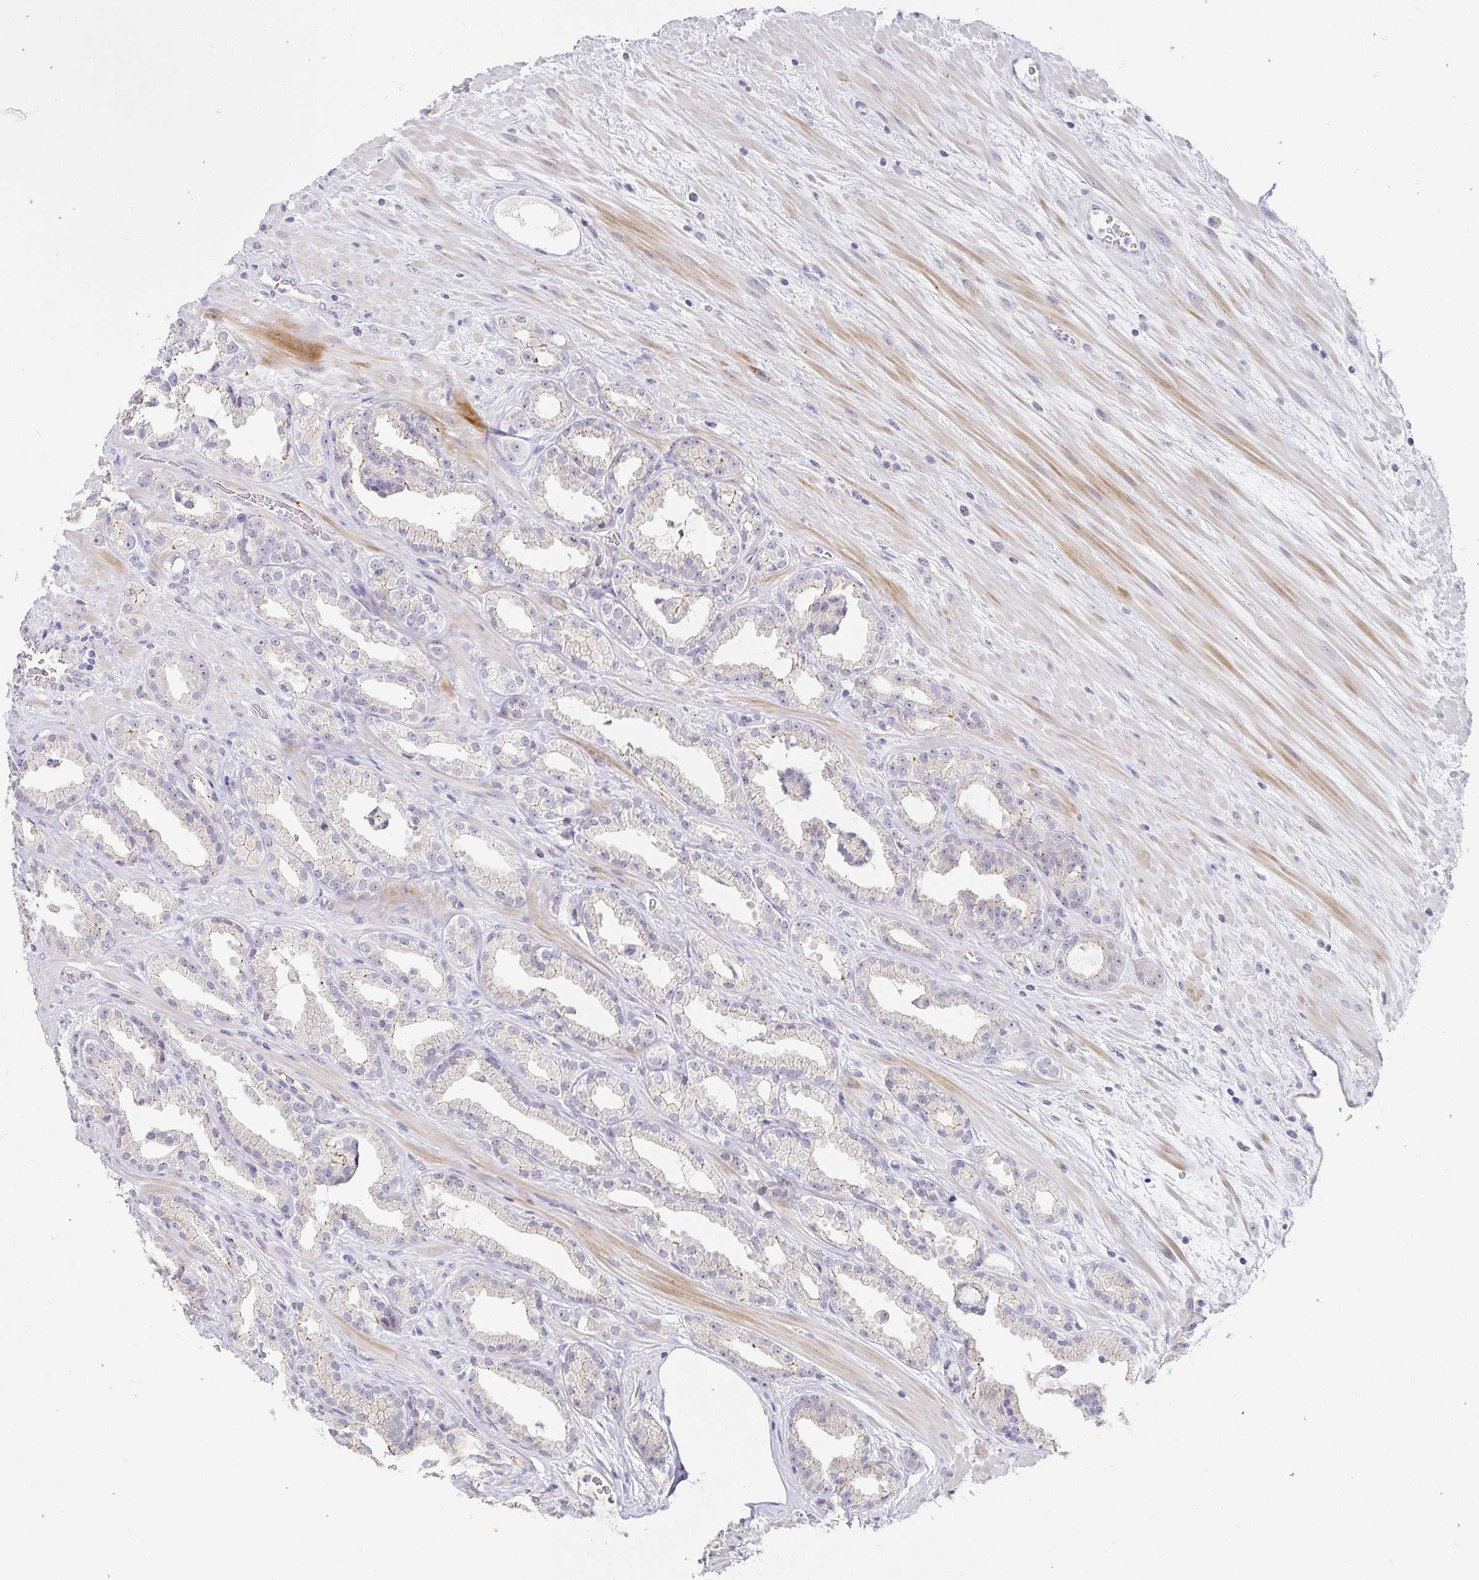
{"staining": {"intensity": "weak", "quantity": "<25%", "location": "cytoplasmic/membranous"}, "tissue": "prostate cancer", "cell_type": "Tumor cells", "image_type": "cancer", "snomed": [{"axis": "morphology", "description": "Adenocarcinoma, Low grade"}, {"axis": "topography", "description": "Prostate"}], "caption": "Immunohistochemistry (IHC) photomicrograph of neoplastic tissue: human prostate adenocarcinoma (low-grade) stained with DAB reveals no significant protein staining in tumor cells.", "gene": "PDX1", "patient": {"sex": "male", "age": 61}}